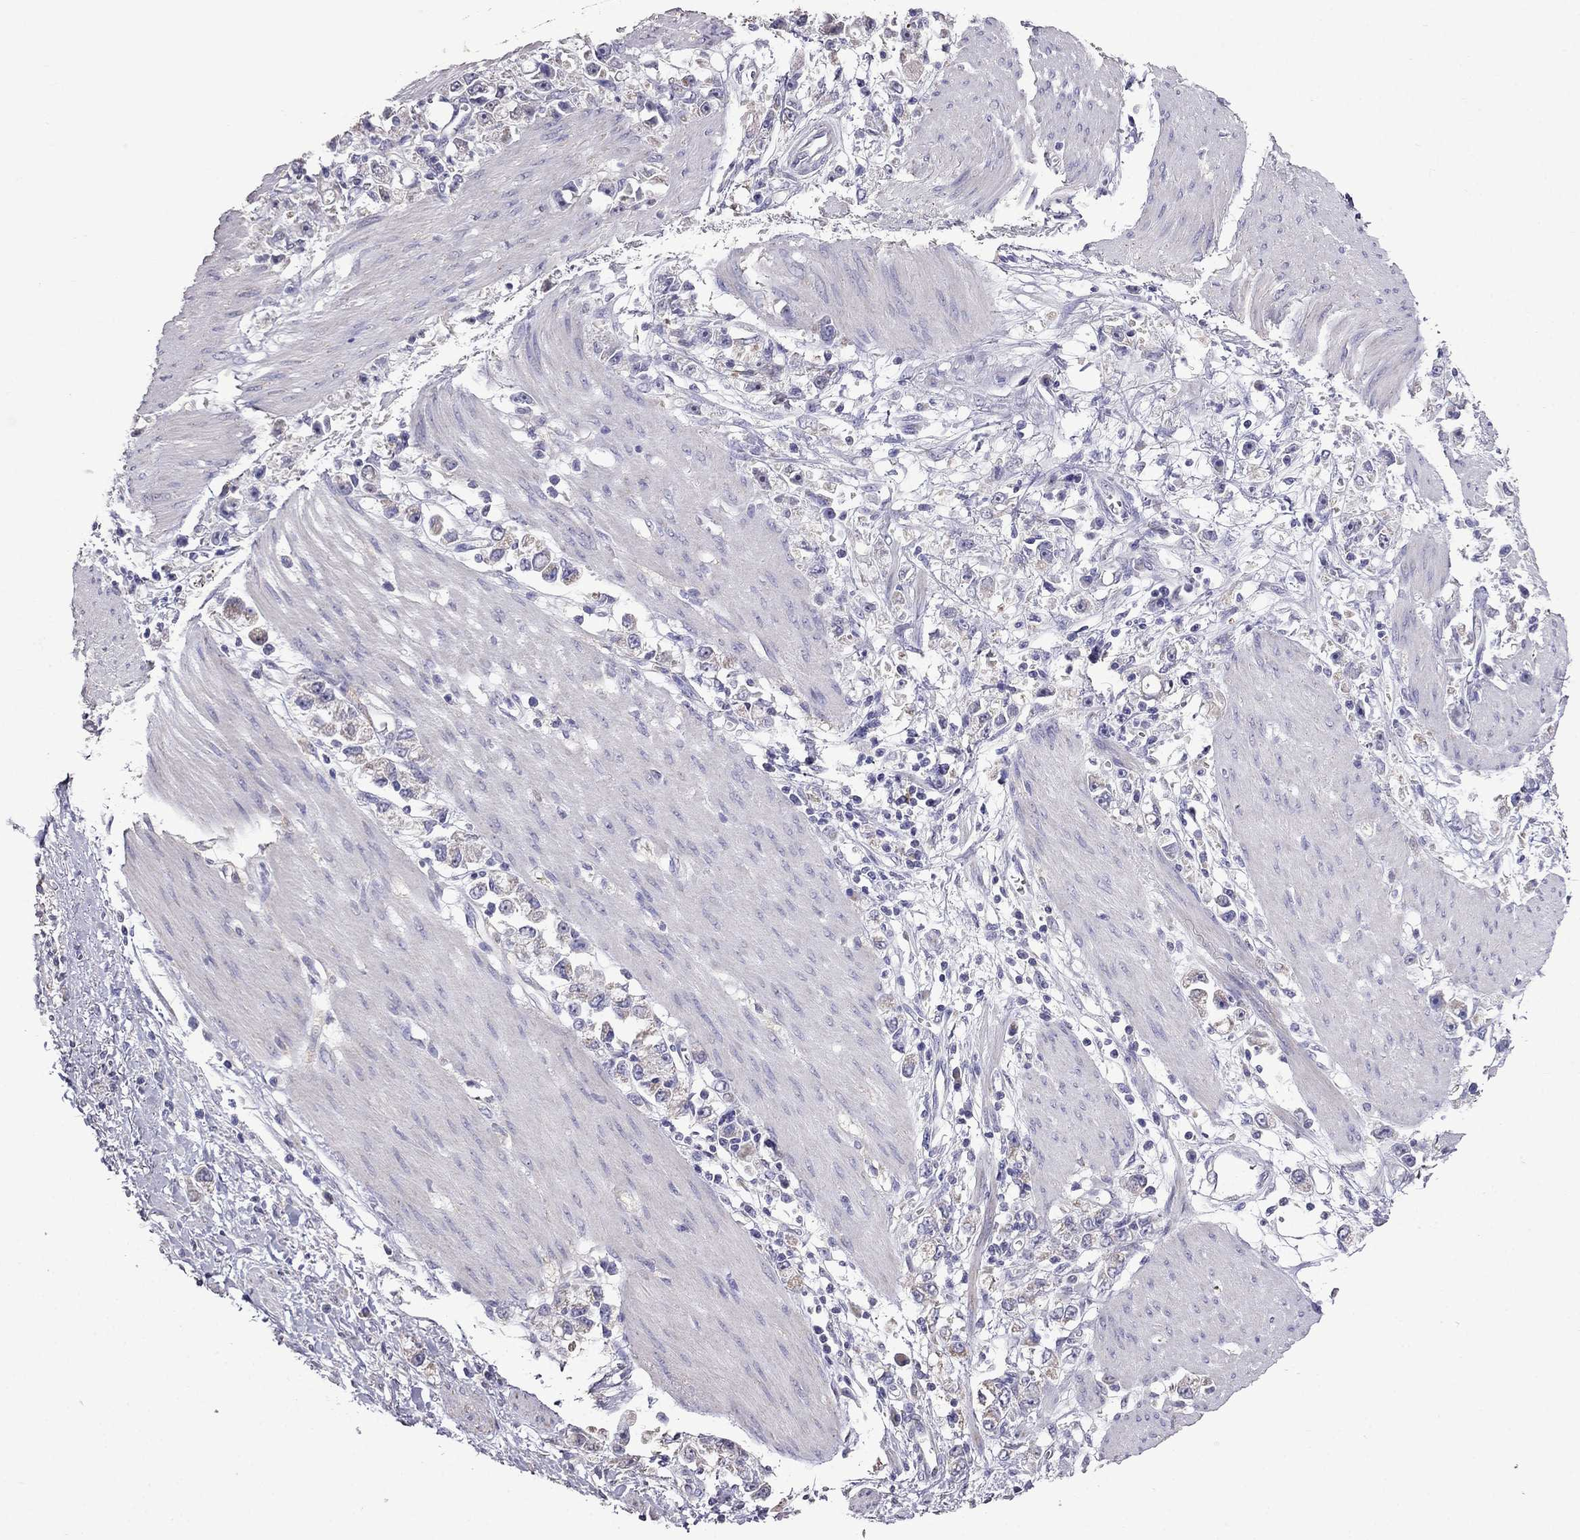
{"staining": {"intensity": "negative", "quantity": "none", "location": "none"}, "tissue": "stomach cancer", "cell_type": "Tumor cells", "image_type": "cancer", "snomed": [{"axis": "morphology", "description": "Adenocarcinoma, NOS"}, {"axis": "topography", "description": "Stomach"}], "caption": "Immunohistochemistry (IHC) micrograph of neoplastic tissue: human stomach cancer stained with DAB (3,3'-diaminobenzidine) reveals no significant protein expression in tumor cells.", "gene": "AK5", "patient": {"sex": "female", "age": 59}}